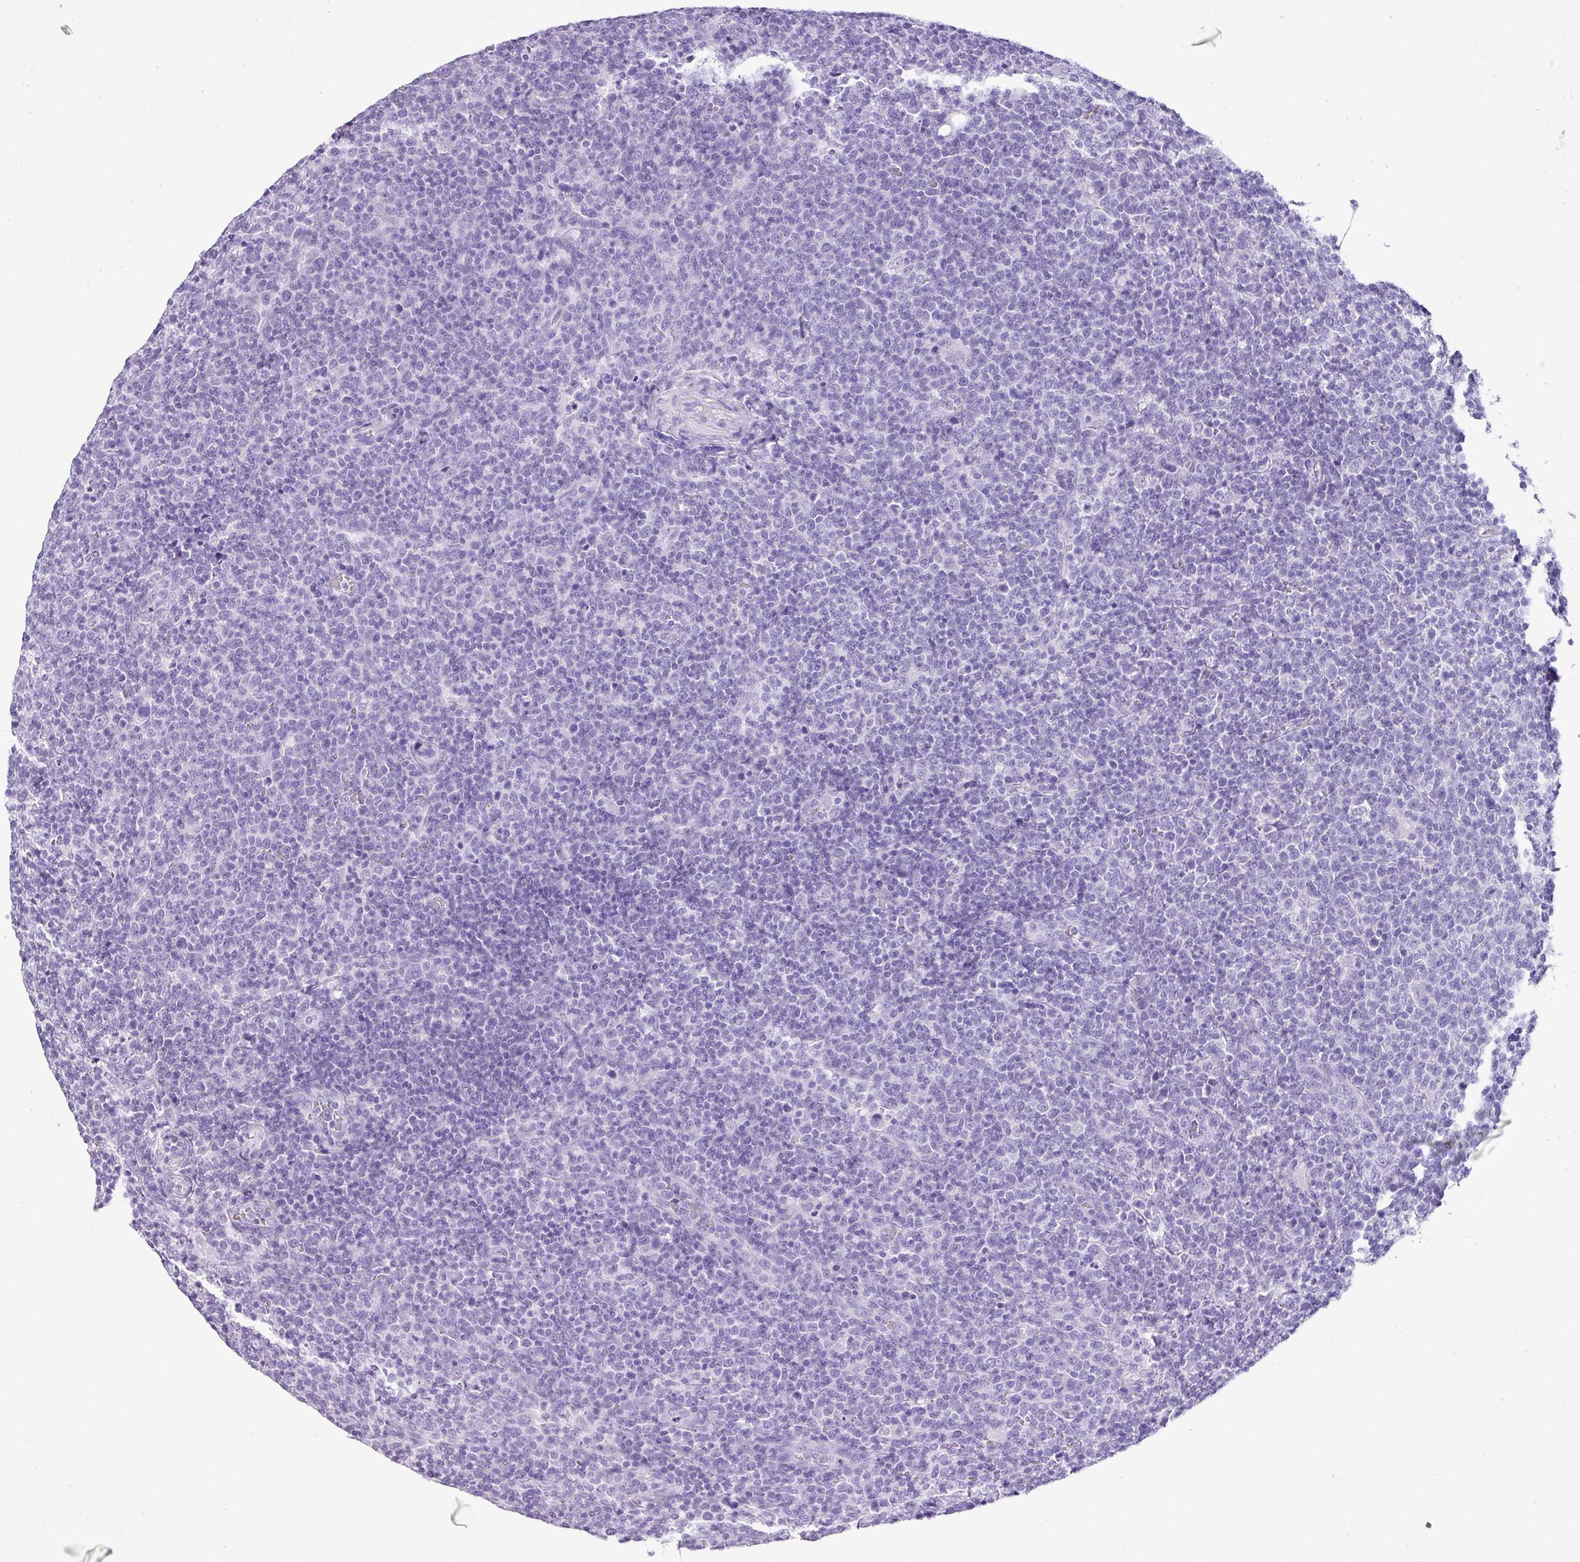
{"staining": {"intensity": "negative", "quantity": "none", "location": "none"}, "tissue": "lymphoma", "cell_type": "Tumor cells", "image_type": "cancer", "snomed": [{"axis": "morphology", "description": "Malignant lymphoma, non-Hodgkin's type, High grade"}, {"axis": "topography", "description": "Lymph node"}], "caption": "Tumor cells are negative for protein expression in human lymphoma.", "gene": "TNP1", "patient": {"sex": "male", "age": 61}}